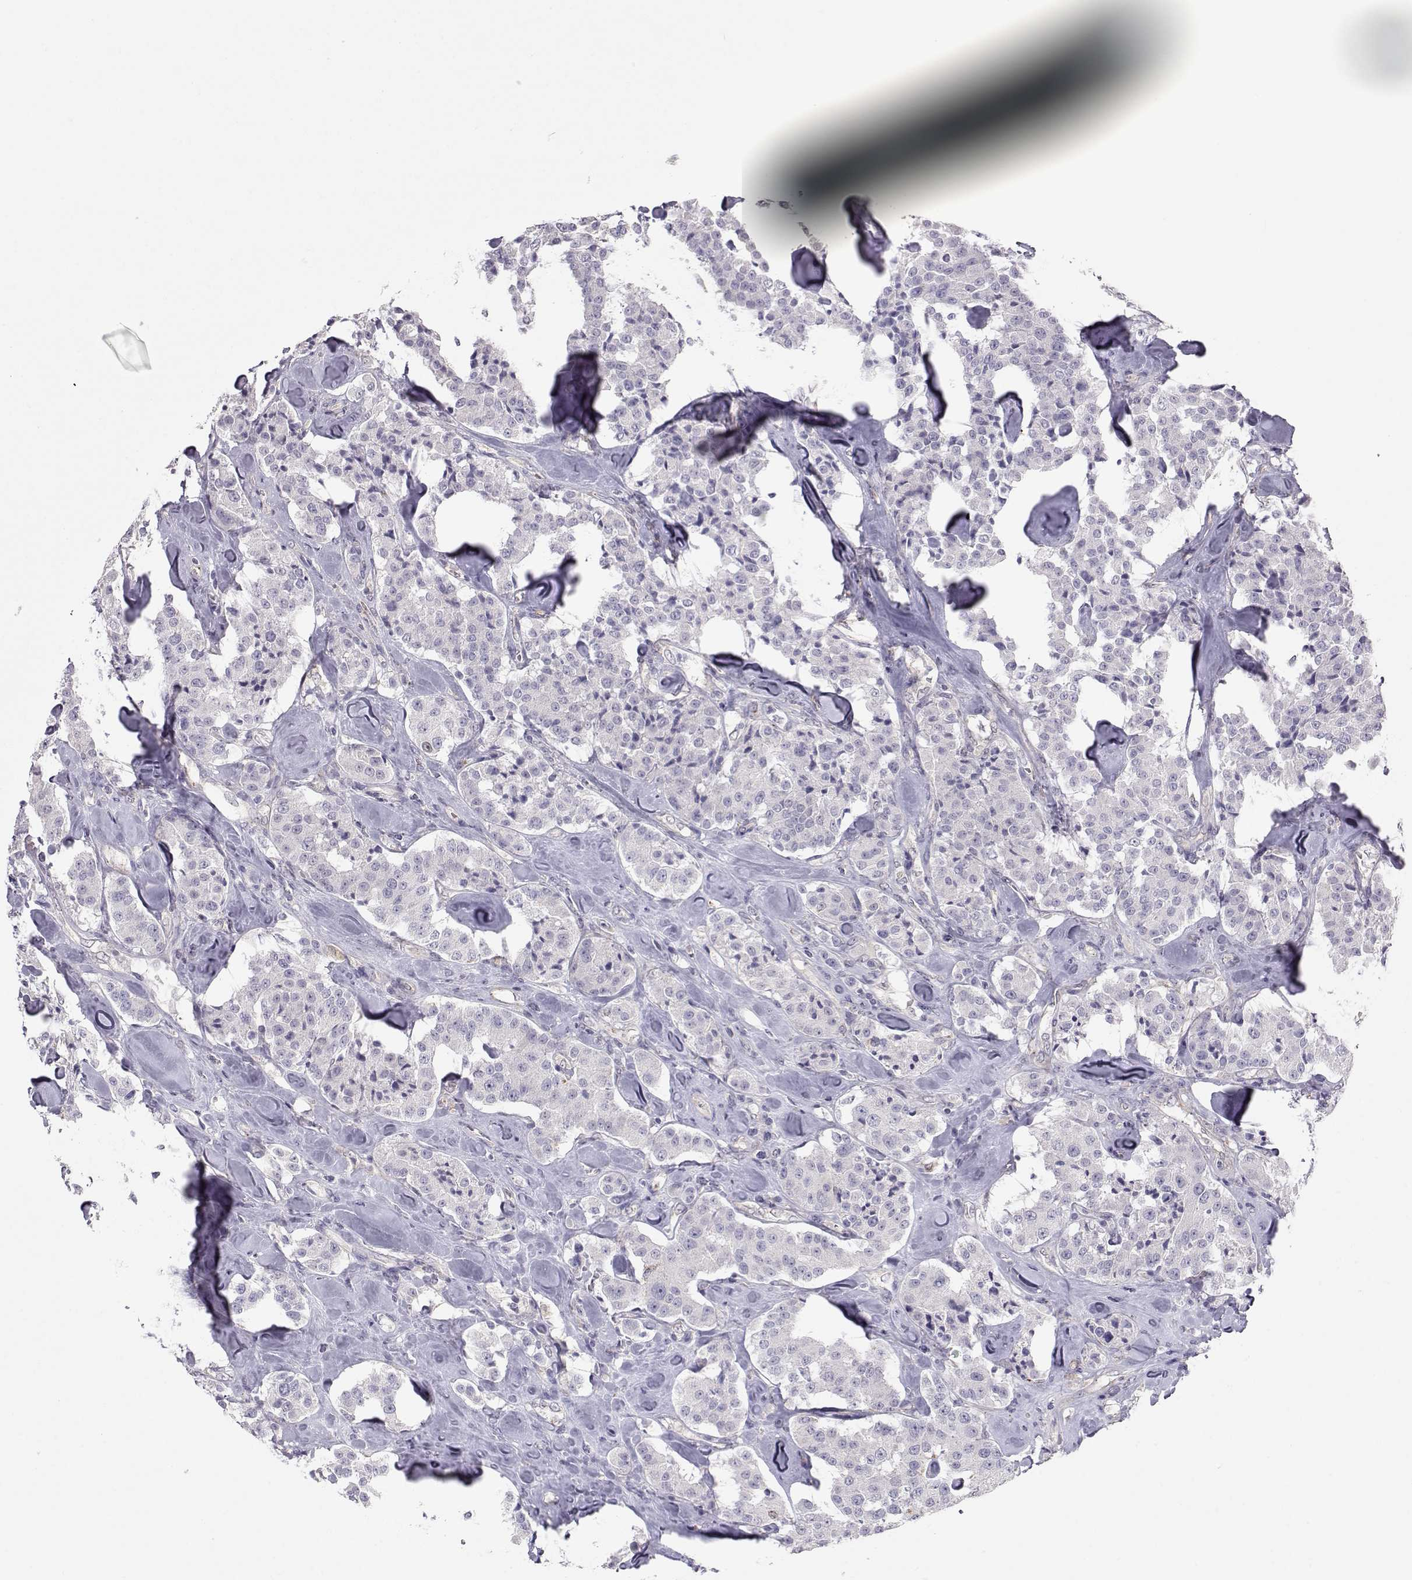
{"staining": {"intensity": "negative", "quantity": "none", "location": "none"}, "tissue": "carcinoid", "cell_type": "Tumor cells", "image_type": "cancer", "snomed": [{"axis": "morphology", "description": "Carcinoid, malignant, NOS"}, {"axis": "topography", "description": "Pancreas"}], "caption": "Immunohistochemical staining of human carcinoid exhibits no significant staining in tumor cells. (Brightfield microscopy of DAB (3,3'-diaminobenzidine) immunohistochemistry at high magnification).", "gene": "NPVF", "patient": {"sex": "male", "age": 41}}